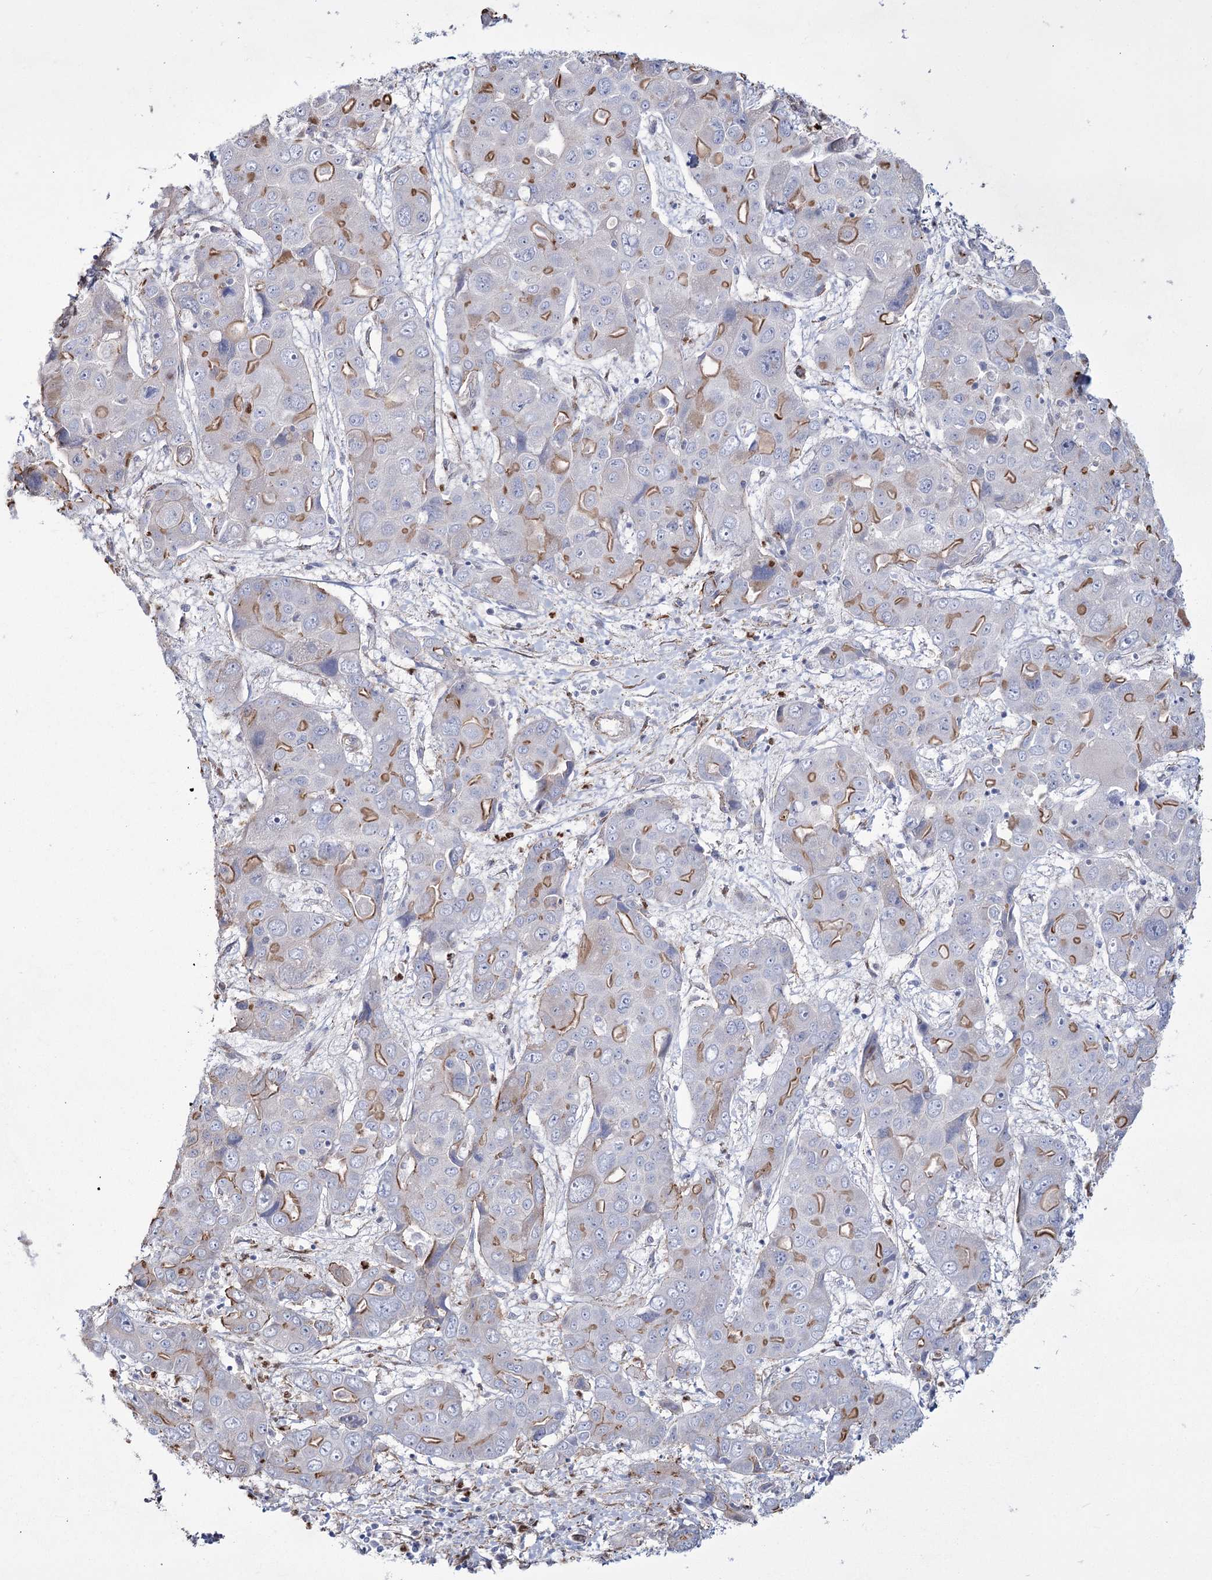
{"staining": {"intensity": "moderate", "quantity": "25%-75%", "location": "cytoplasmic/membranous"}, "tissue": "liver cancer", "cell_type": "Tumor cells", "image_type": "cancer", "snomed": [{"axis": "morphology", "description": "Cholangiocarcinoma"}, {"axis": "topography", "description": "Liver"}], "caption": "DAB (3,3'-diaminobenzidine) immunohistochemical staining of cholangiocarcinoma (liver) demonstrates moderate cytoplasmic/membranous protein positivity in approximately 25%-75% of tumor cells.", "gene": "ME3", "patient": {"sex": "male", "age": 67}}